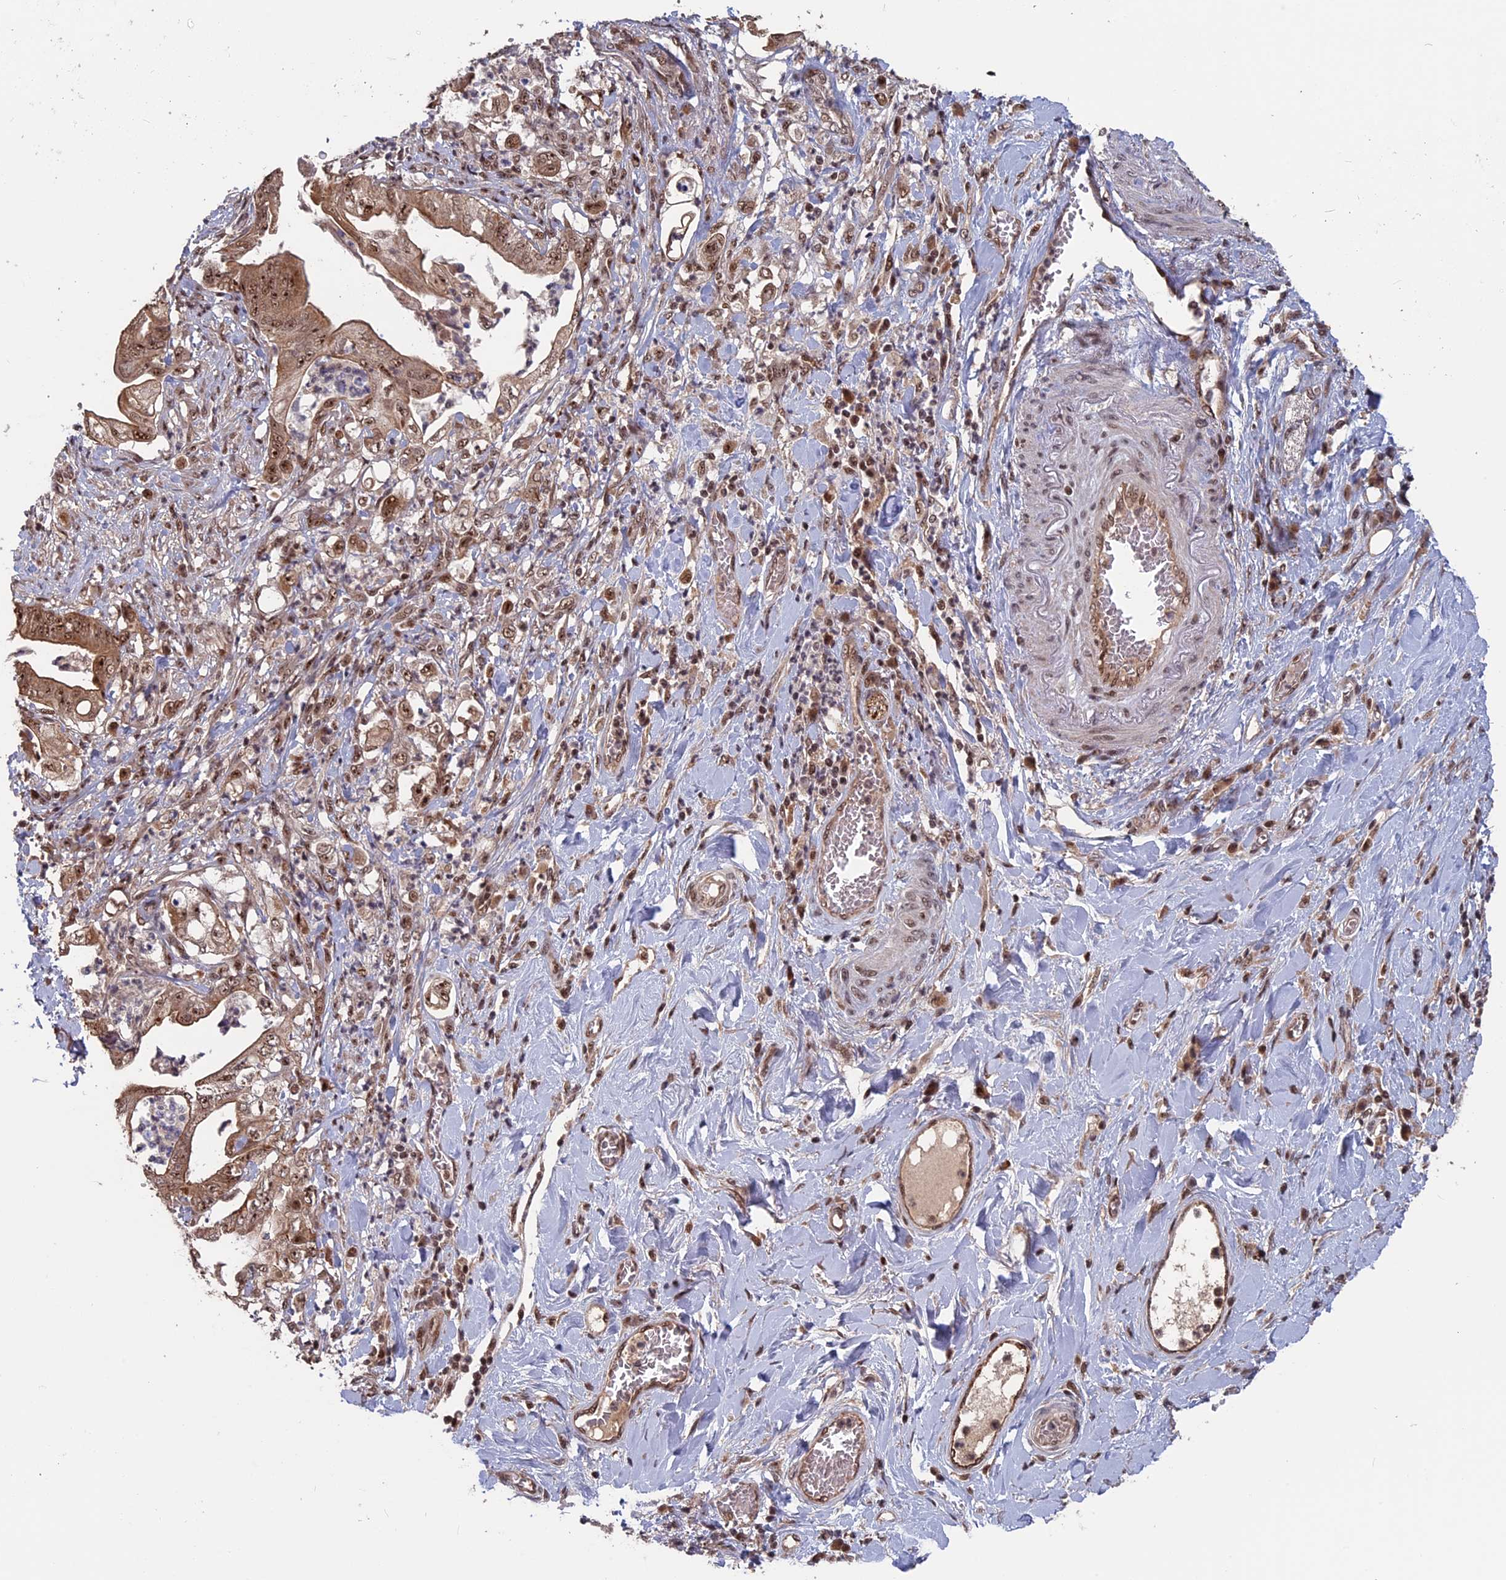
{"staining": {"intensity": "moderate", "quantity": ">75%", "location": "cytoplasmic/membranous,nuclear"}, "tissue": "stomach cancer", "cell_type": "Tumor cells", "image_type": "cancer", "snomed": [{"axis": "morphology", "description": "Adenocarcinoma, NOS"}, {"axis": "topography", "description": "Stomach"}], "caption": "Immunohistochemistry (DAB) staining of human stomach cancer (adenocarcinoma) displays moderate cytoplasmic/membranous and nuclear protein positivity in about >75% of tumor cells.", "gene": "CACTIN", "patient": {"sex": "female", "age": 73}}